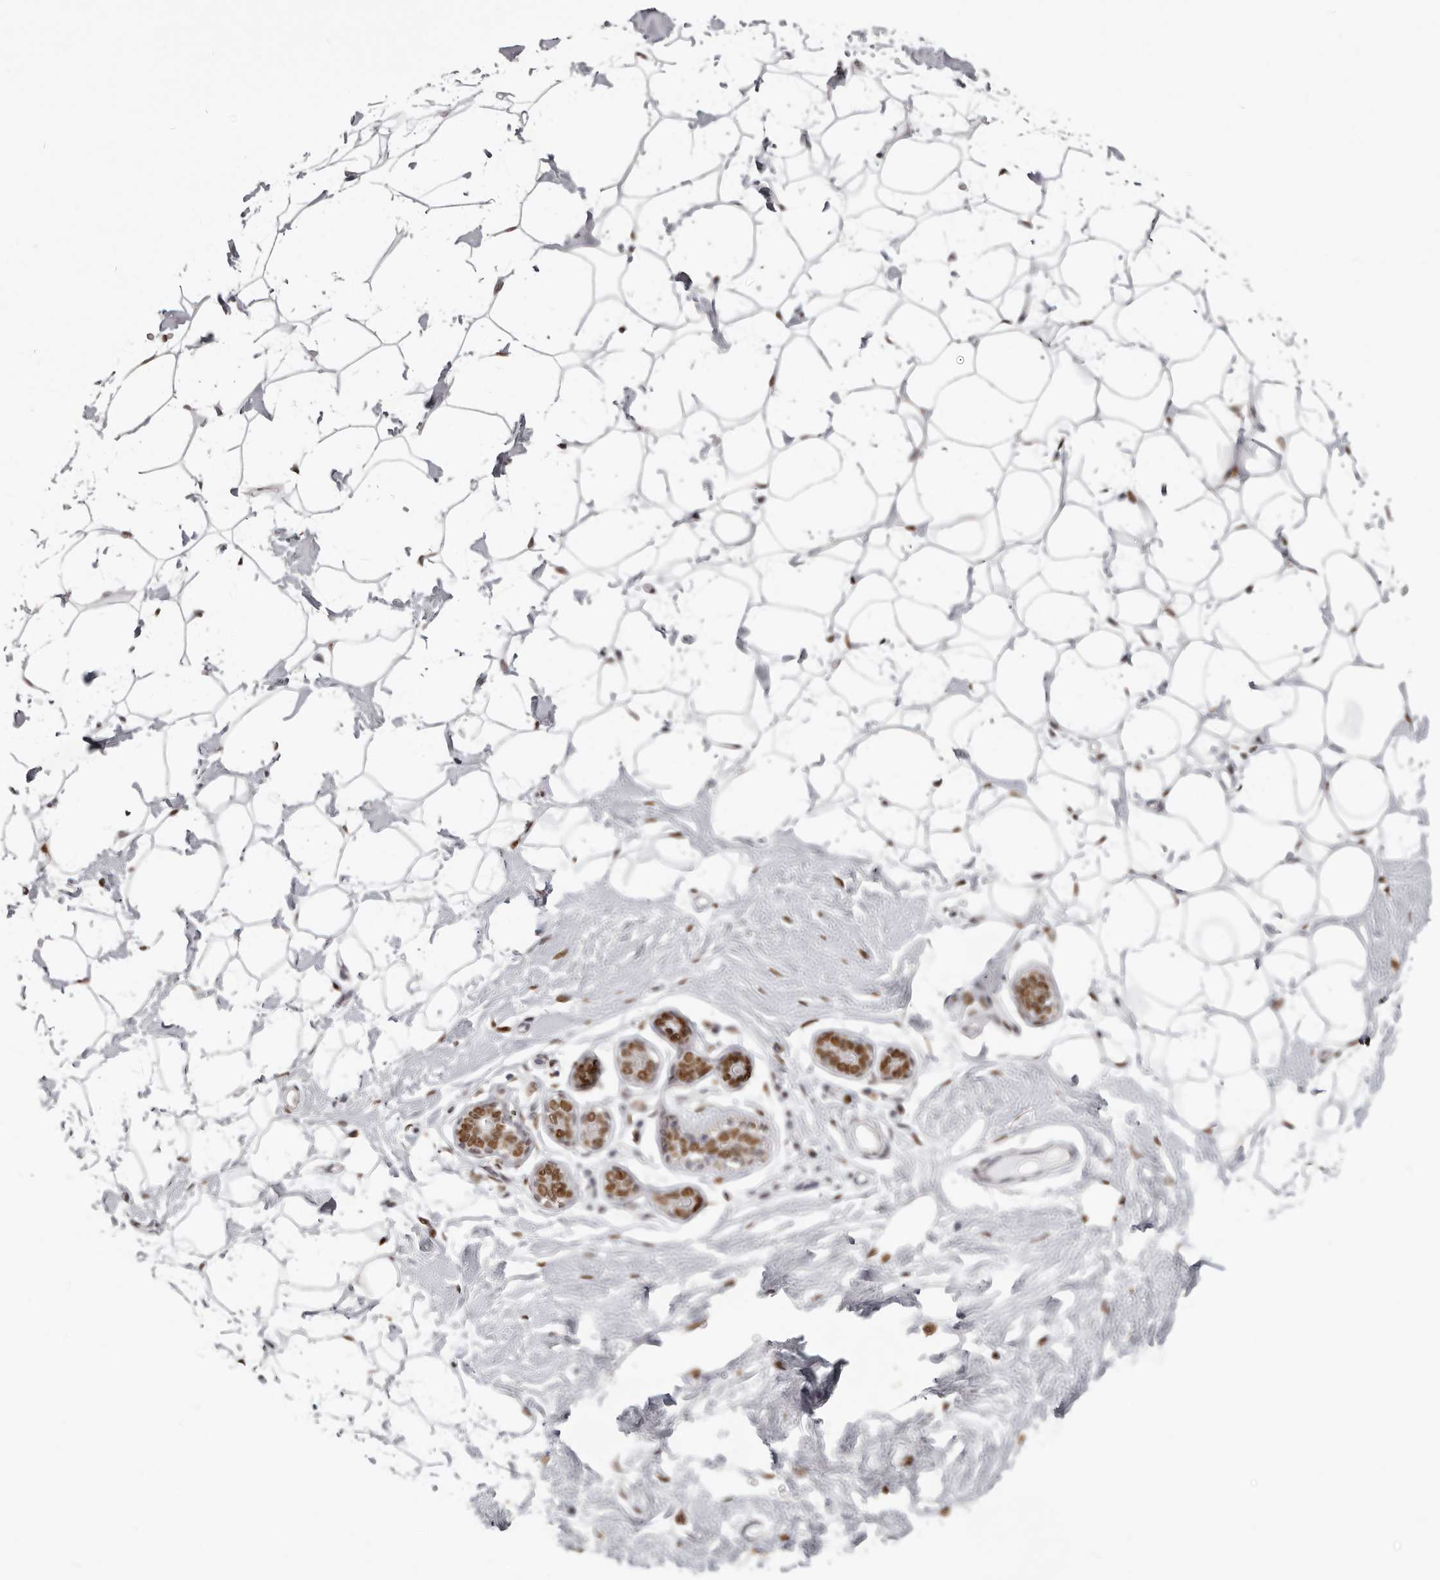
{"staining": {"intensity": "moderate", "quantity": "25%-75%", "location": "nuclear"}, "tissue": "adipose tissue", "cell_type": "Adipocytes", "image_type": "normal", "snomed": [{"axis": "morphology", "description": "Normal tissue, NOS"}, {"axis": "topography", "description": "Breast"}], "caption": "Protein staining shows moderate nuclear staining in about 25%-75% of adipocytes in normal adipose tissue.", "gene": "SRP19", "patient": {"sex": "female", "age": 23}}